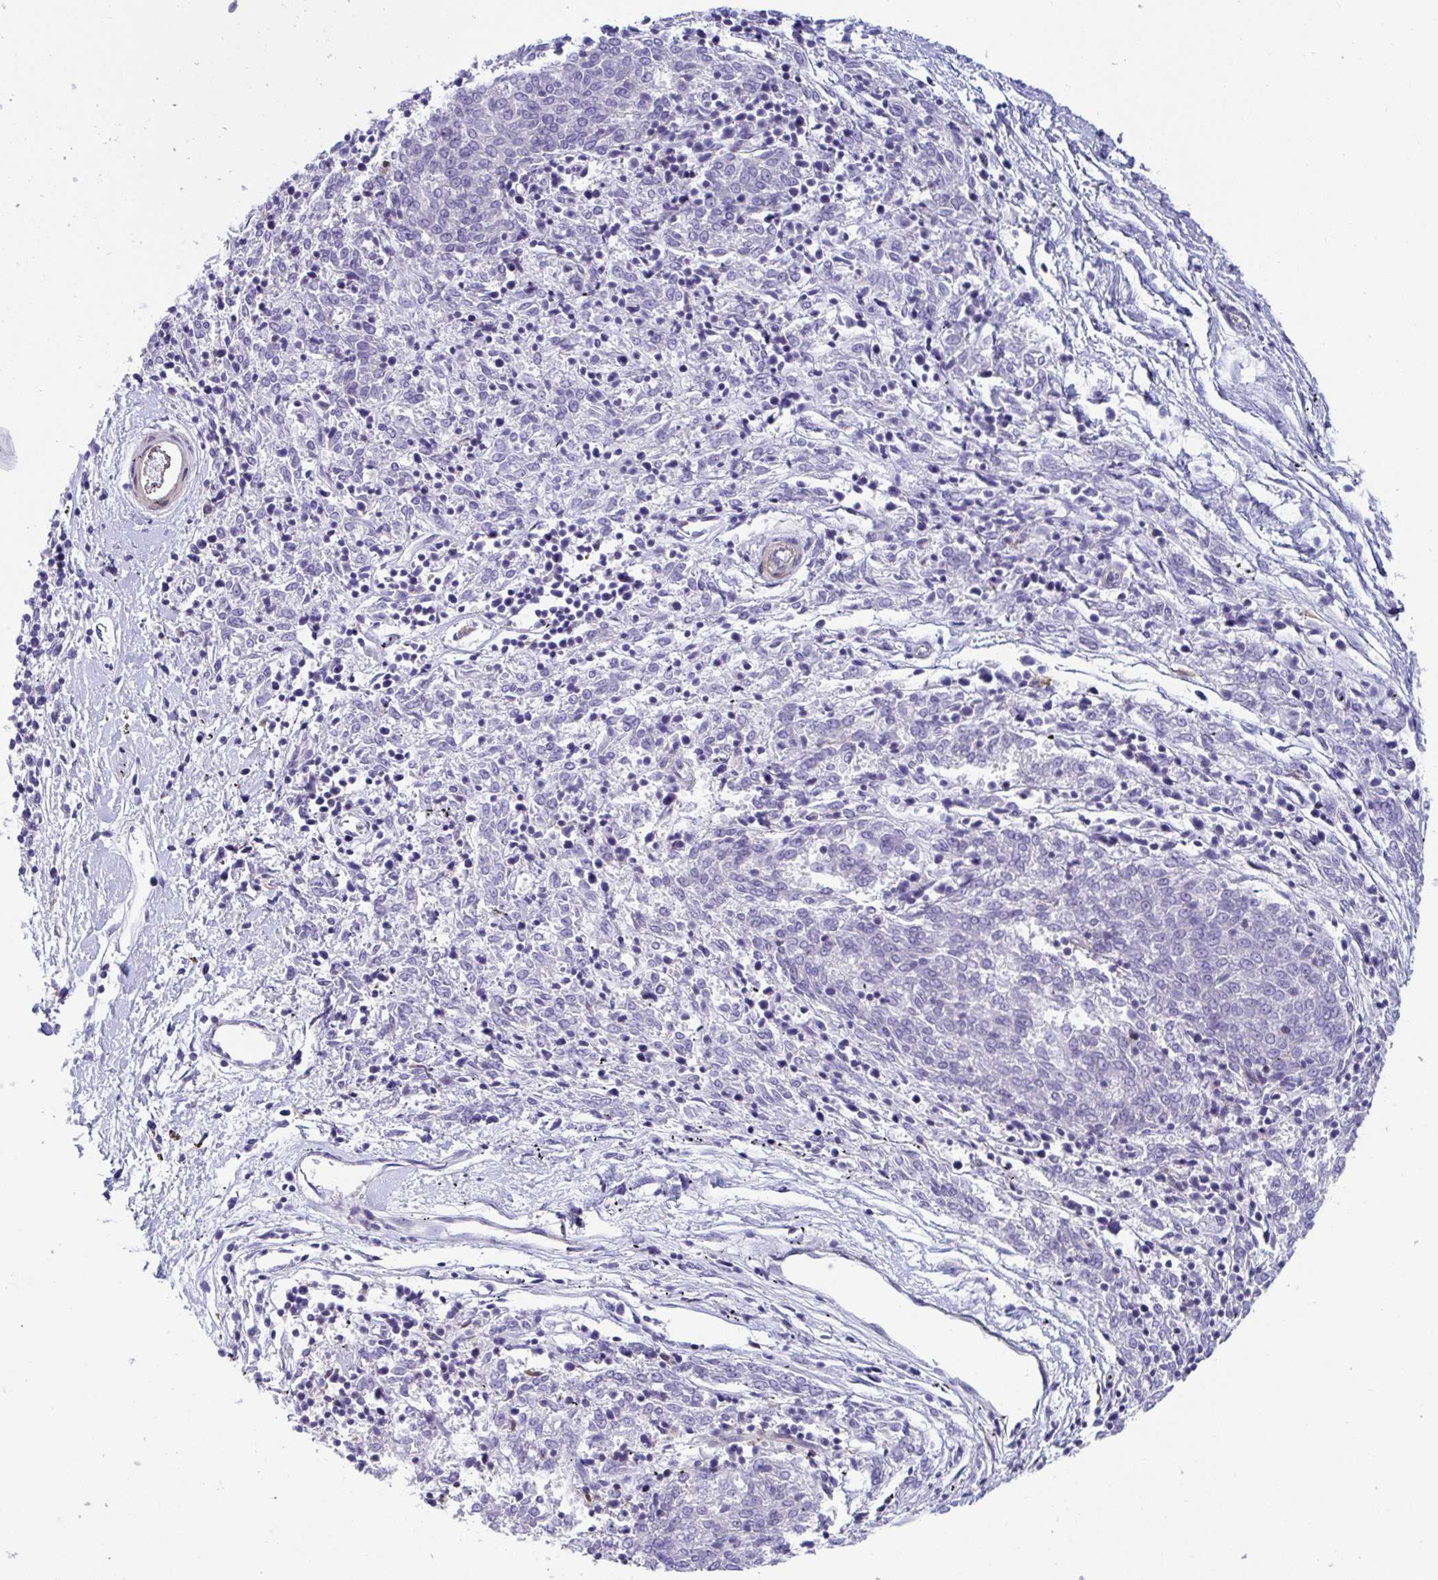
{"staining": {"intensity": "negative", "quantity": "none", "location": "none"}, "tissue": "melanoma", "cell_type": "Tumor cells", "image_type": "cancer", "snomed": [{"axis": "morphology", "description": "Malignant melanoma, NOS"}, {"axis": "topography", "description": "Skin"}], "caption": "A photomicrograph of human malignant melanoma is negative for staining in tumor cells.", "gene": "WDR72", "patient": {"sex": "female", "age": 72}}